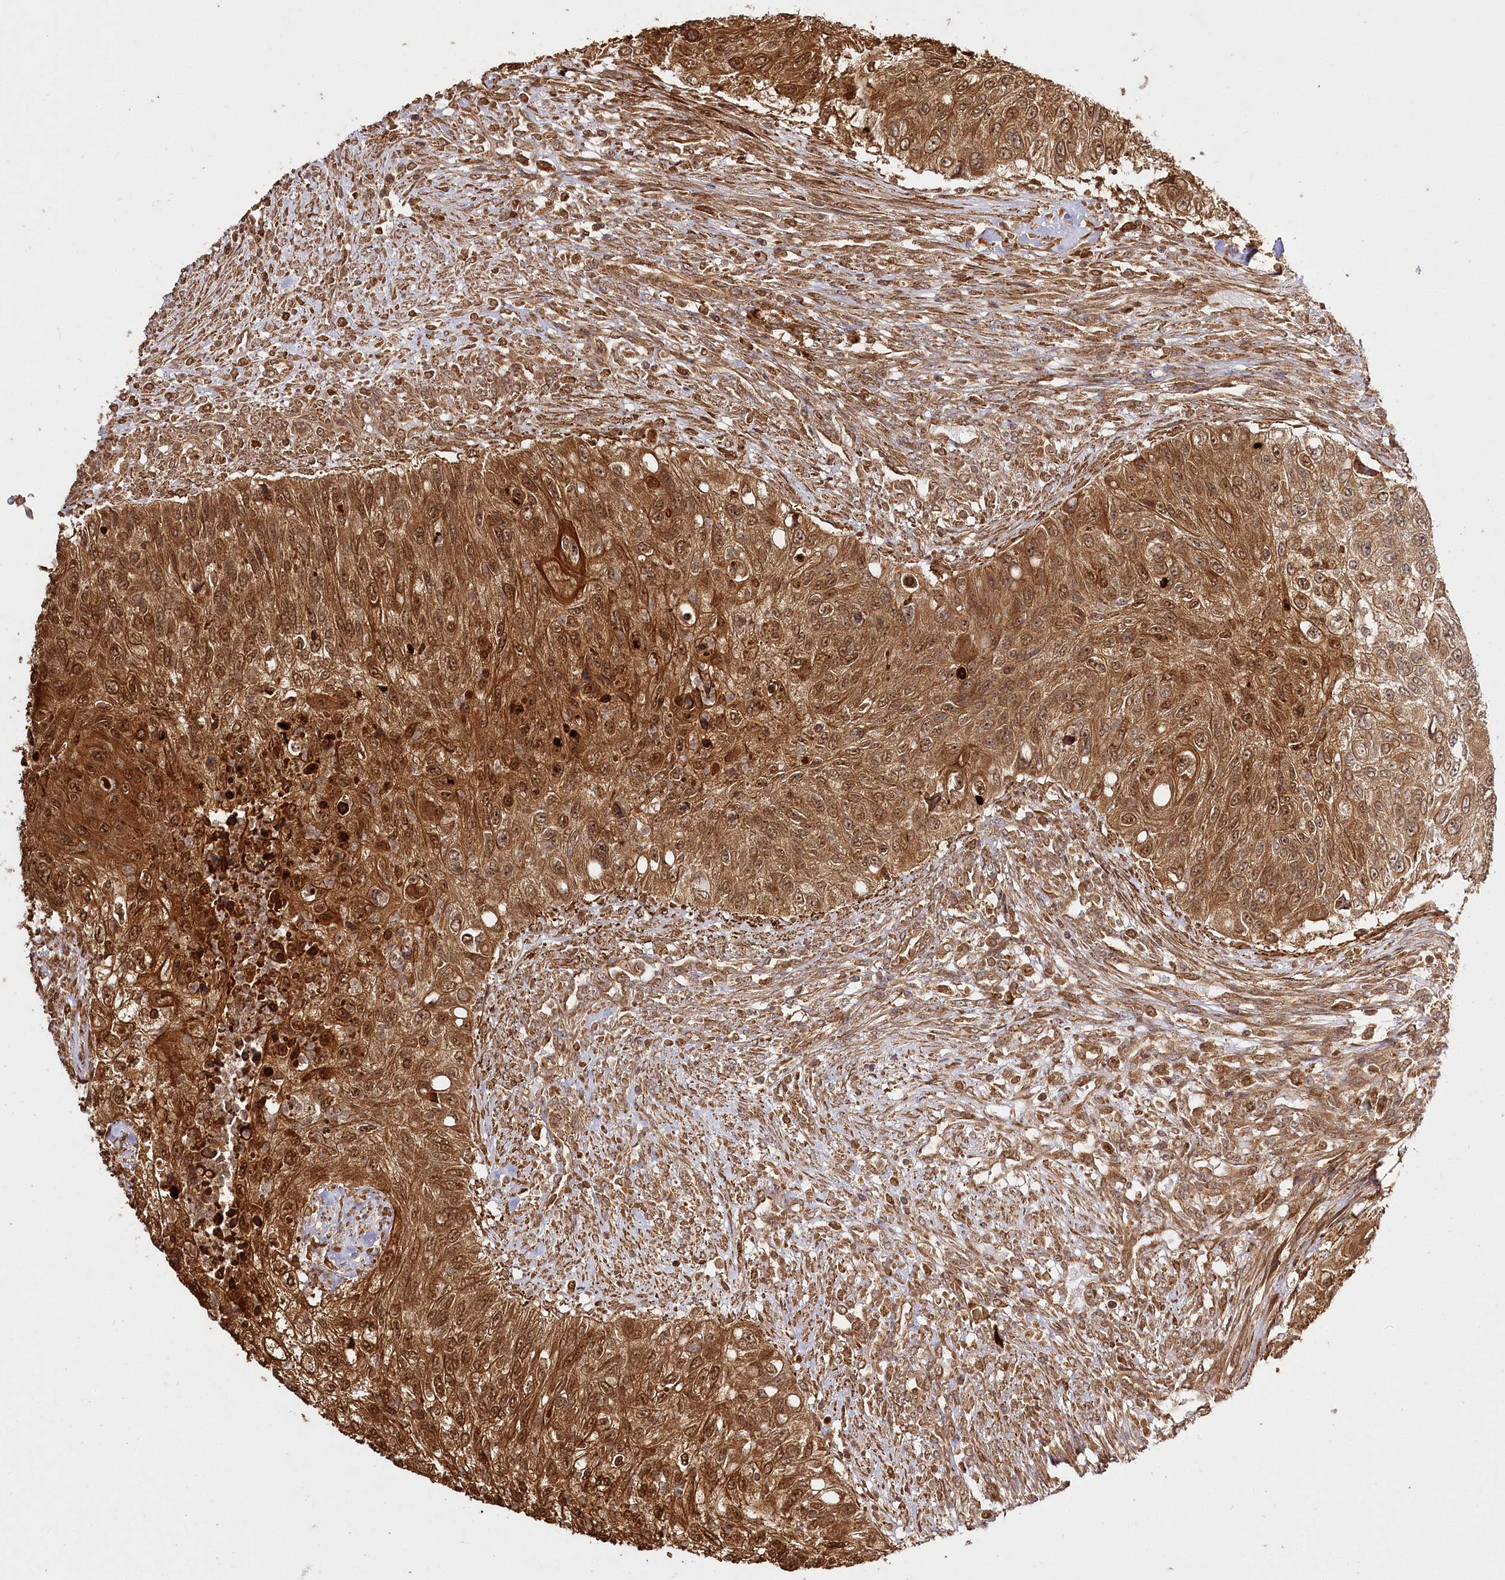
{"staining": {"intensity": "strong", "quantity": ">75%", "location": "cytoplasmic/membranous,nuclear"}, "tissue": "urothelial cancer", "cell_type": "Tumor cells", "image_type": "cancer", "snomed": [{"axis": "morphology", "description": "Urothelial carcinoma, High grade"}, {"axis": "topography", "description": "Urinary bladder"}], "caption": "Immunohistochemical staining of urothelial cancer exhibits high levels of strong cytoplasmic/membranous and nuclear protein positivity in about >75% of tumor cells.", "gene": "ULK2", "patient": {"sex": "female", "age": 60}}